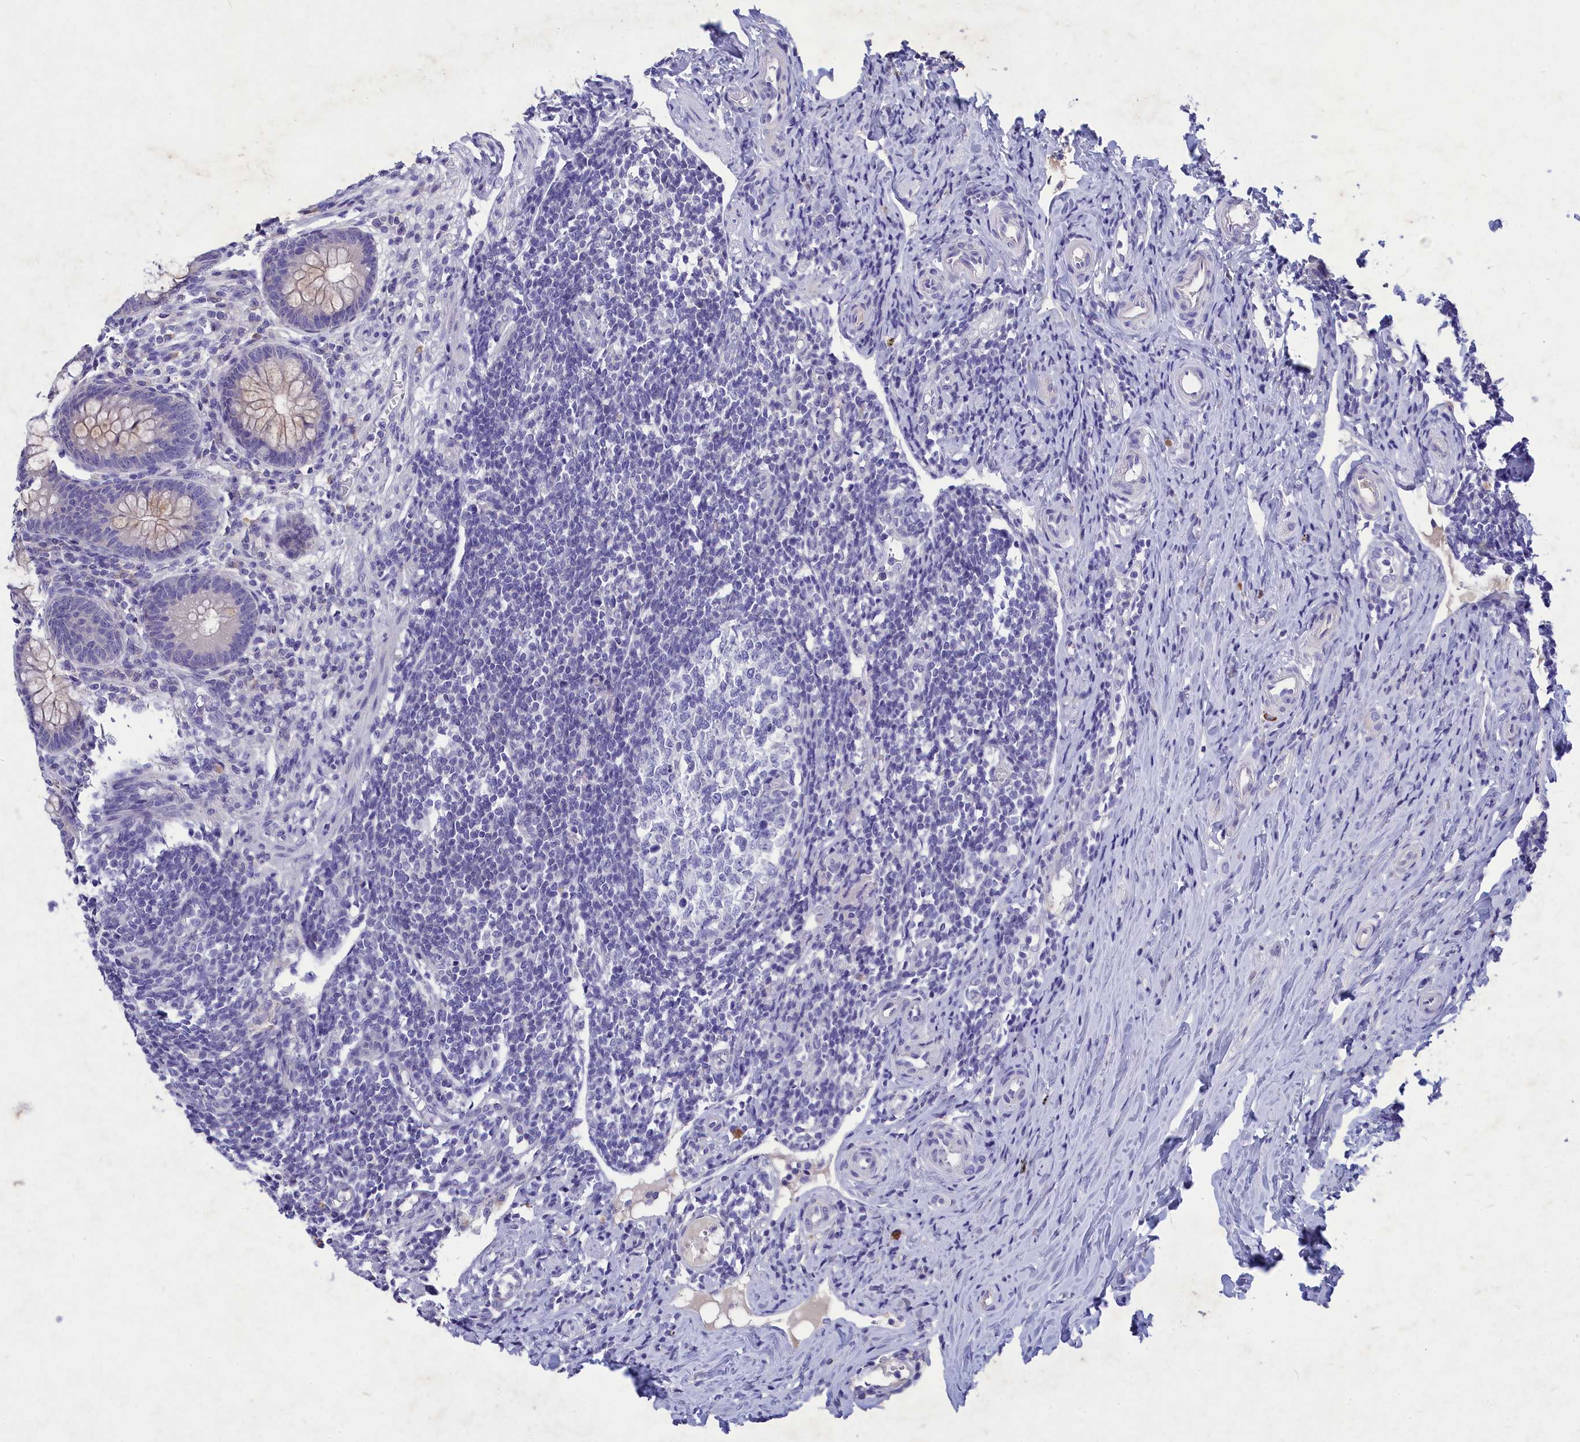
{"staining": {"intensity": "weak", "quantity": "25%-75%", "location": "cytoplasmic/membranous"}, "tissue": "appendix", "cell_type": "Glandular cells", "image_type": "normal", "snomed": [{"axis": "morphology", "description": "Normal tissue, NOS"}, {"axis": "topography", "description": "Appendix"}], "caption": "The image shows staining of unremarkable appendix, revealing weak cytoplasmic/membranous protein positivity (brown color) within glandular cells. The staining was performed using DAB, with brown indicating positive protein expression. Nuclei are stained blue with hematoxylin.", "gene": "DEFB119", "patient": {"sex": "female", "age": 33}}